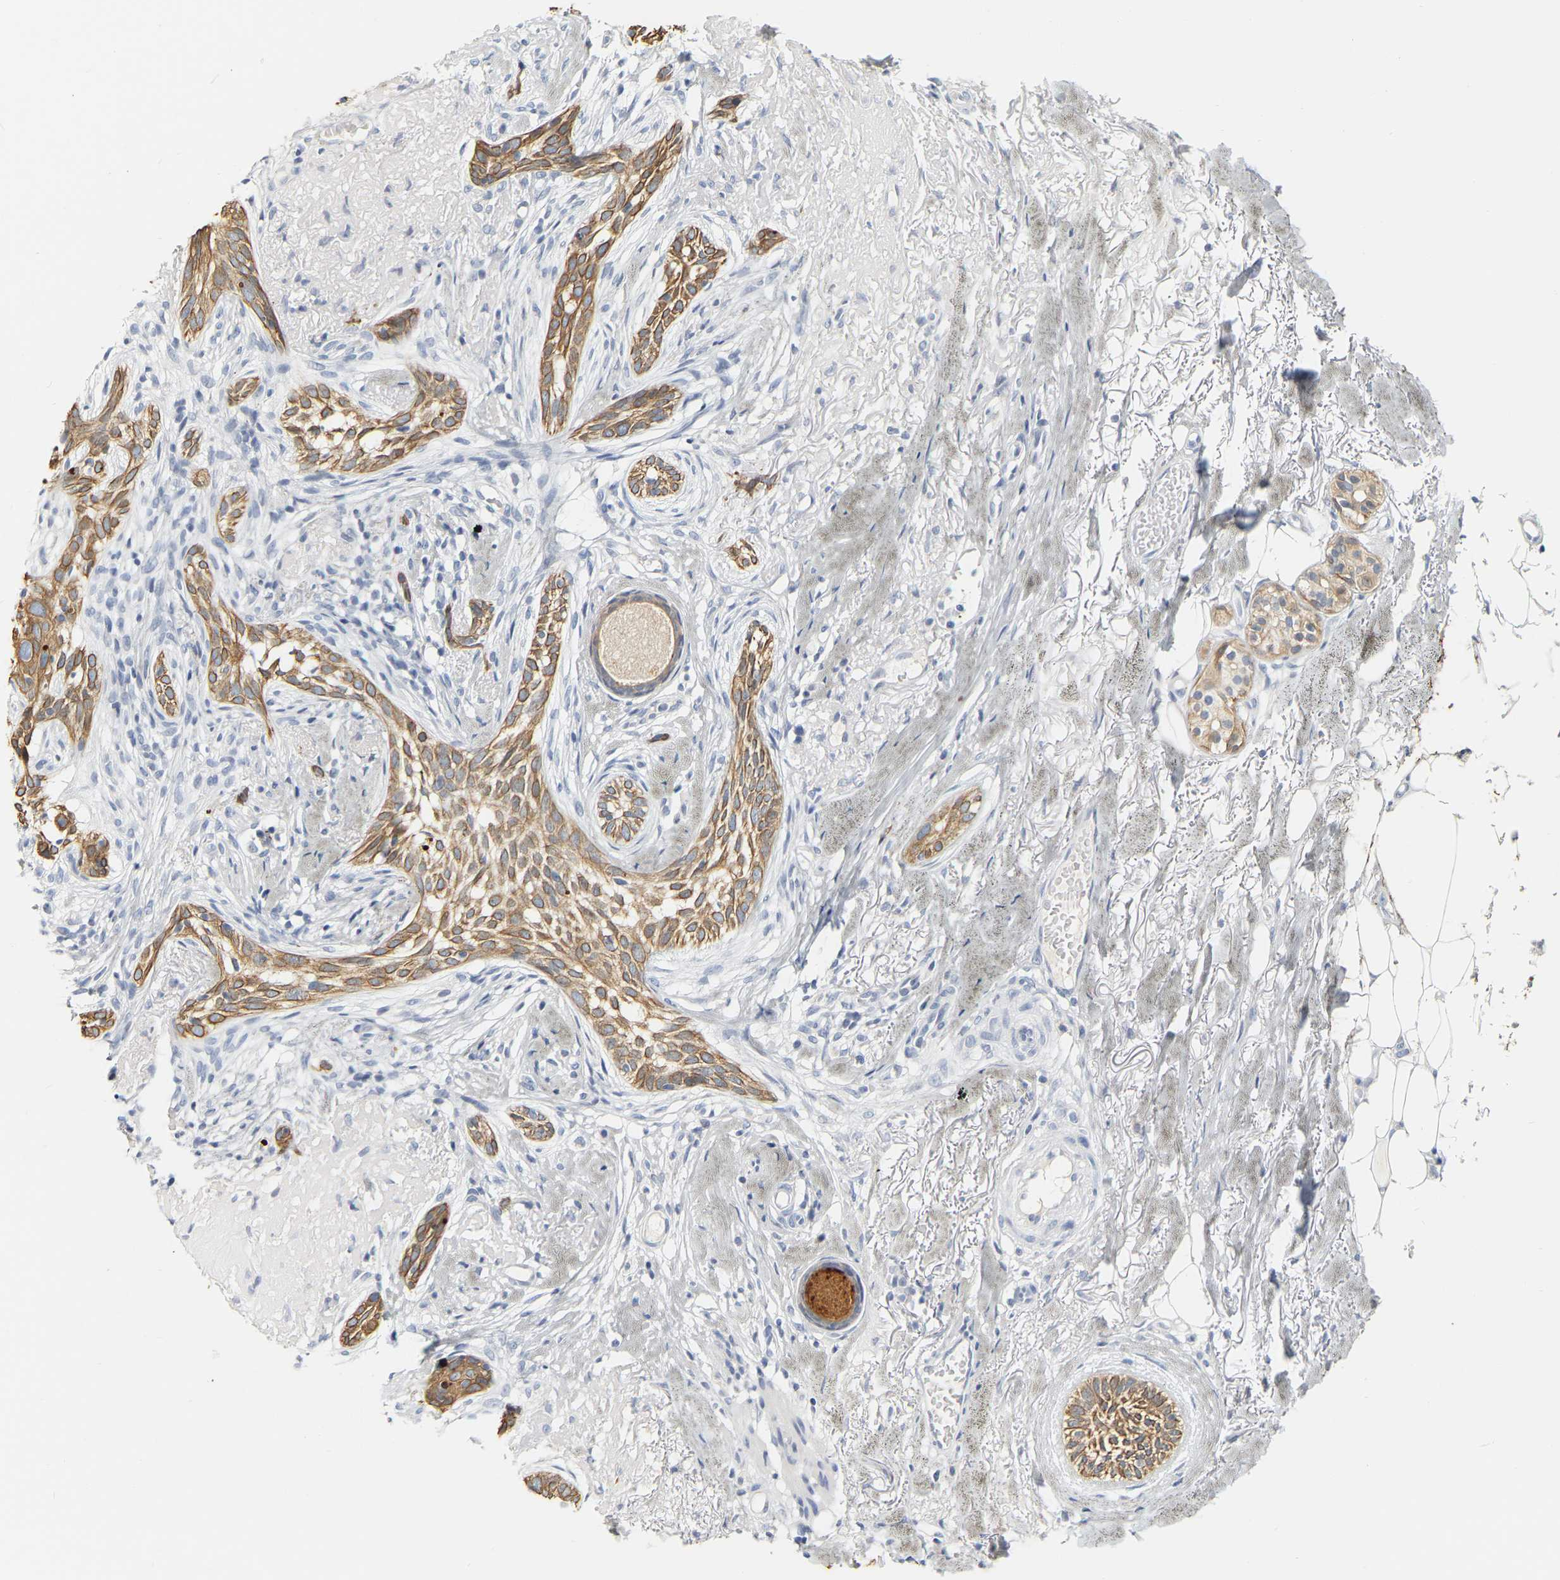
{"staining": {"intensity": "moderate", "quantity": ">75%", "location": "cytoplasmic/membranous"}, "tissue": "skin cancer", "cell_type": "Tumor cells", "image_type": "cancer", "snomed": [{"axis": "morphology", "description": "Basal cell carcinoma"}, {"axis": "topography", "description": "Skin"}], "caption": "Protein staining reveals moderate cytoplasmic/membranous expression in approximately >75% of tumor cells in basal cell carcinoma (skin).", "gene": "KRT76", "patient": {"sex": "female", "age": 88}}